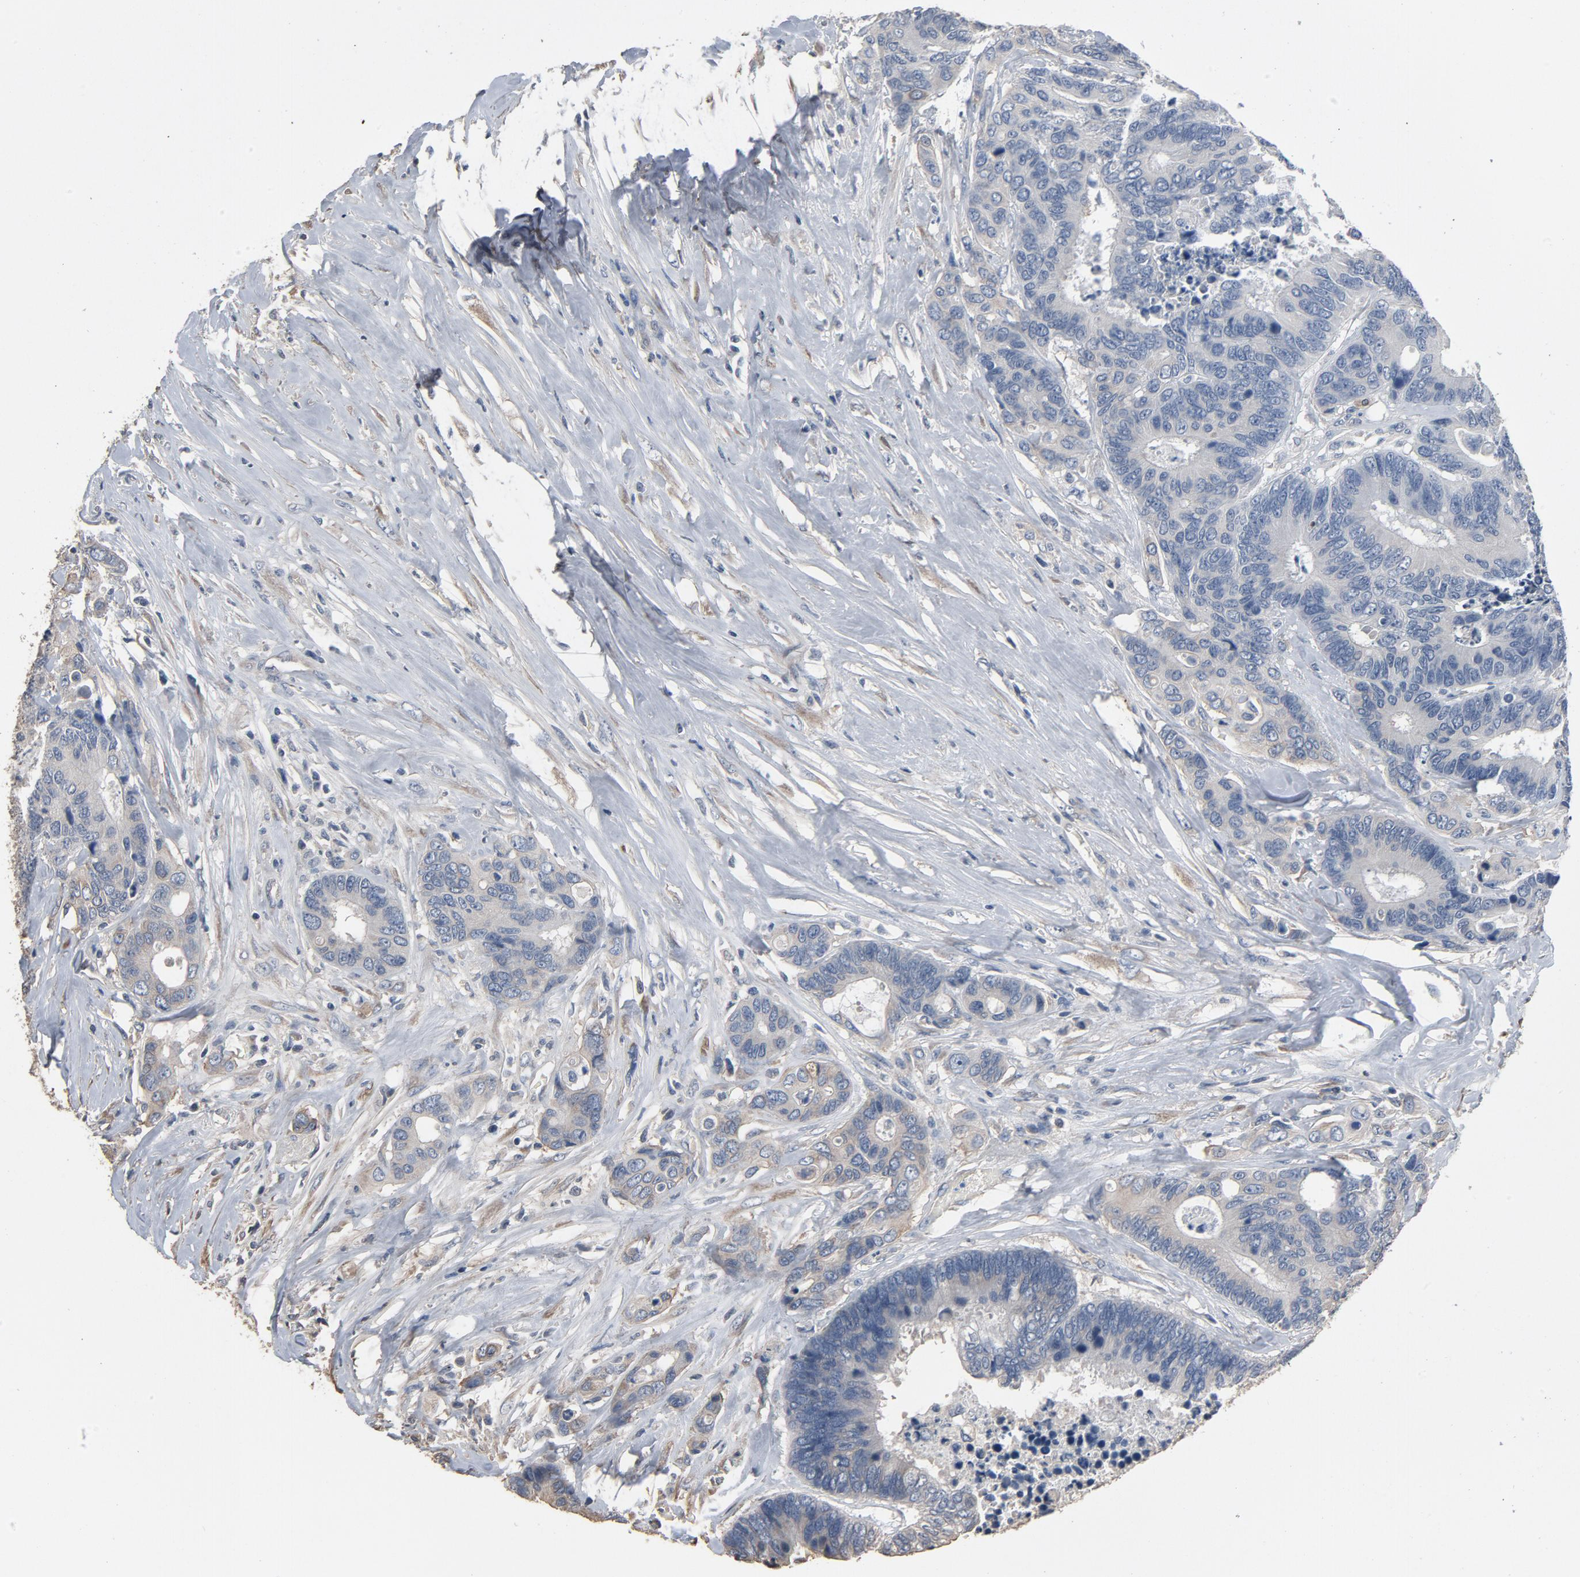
{"staining": {"intensity": "weak", "quantity": "<25%", "location": "cytoplasmic/membranous"}, "tissue": "colorectal cancer", "cell_type": "Tumor cells", "image_type": "cancer", "snomed": [{"axis": "morphology", "description": "Adenocarcinoma, NOS"}, {"axis": "topography", "description": "Rectum"}], "caption": "This image is of colorectal cancer (adenocarcinoma) stained with immunohistochemistry (IHC) to label a protein in brown with the nuclei are counter-stained blue. There is no expression in tumor cells.", "gene": "SOX6", "patient": {"sex": "male", "age": 55}}